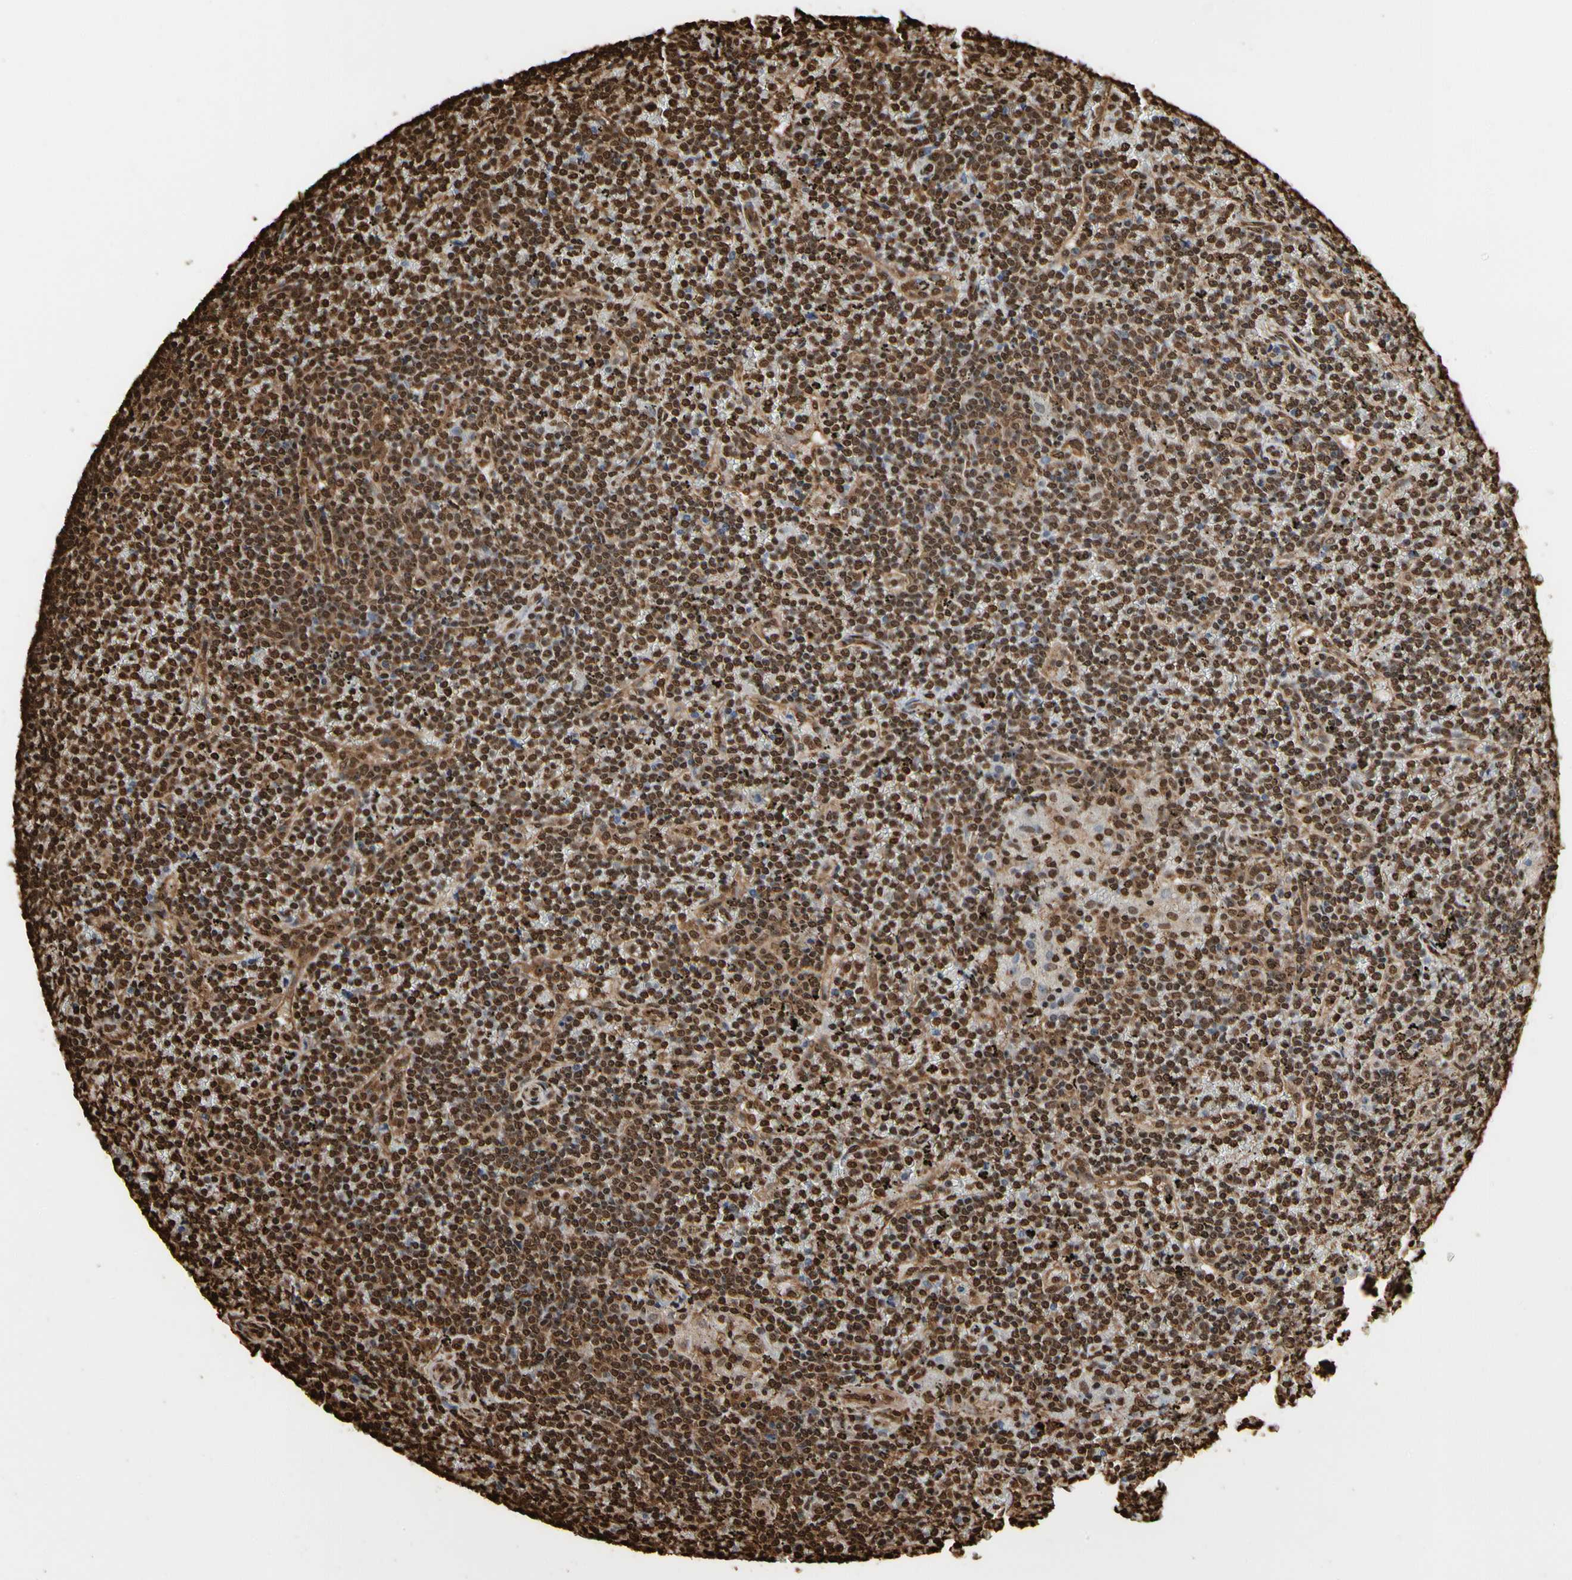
{"staining": {"intensity": "strong", "quantity": ">75%", "location": "cytoplasmic/membranous,nuclear"}, "tissue": "lymphoma", "cell_type": "Tumor cells", "image_type": "cancer", "snomed": [{"axis": "morphology", "description": "Malignant lymphoma, non-Hodgkin's type, Low grade"}, {"axis": "topography", "description": "Spleen"}], "caption": "An IHC micrograph of tumor tissue is shown. Protein staining in brown labels strong cytoplasmic/membranous and nuclear positivity in lymphoma within tumor cells.", "gene": "HNRNPK", "patient": {"sex": "female", "age": 19}}